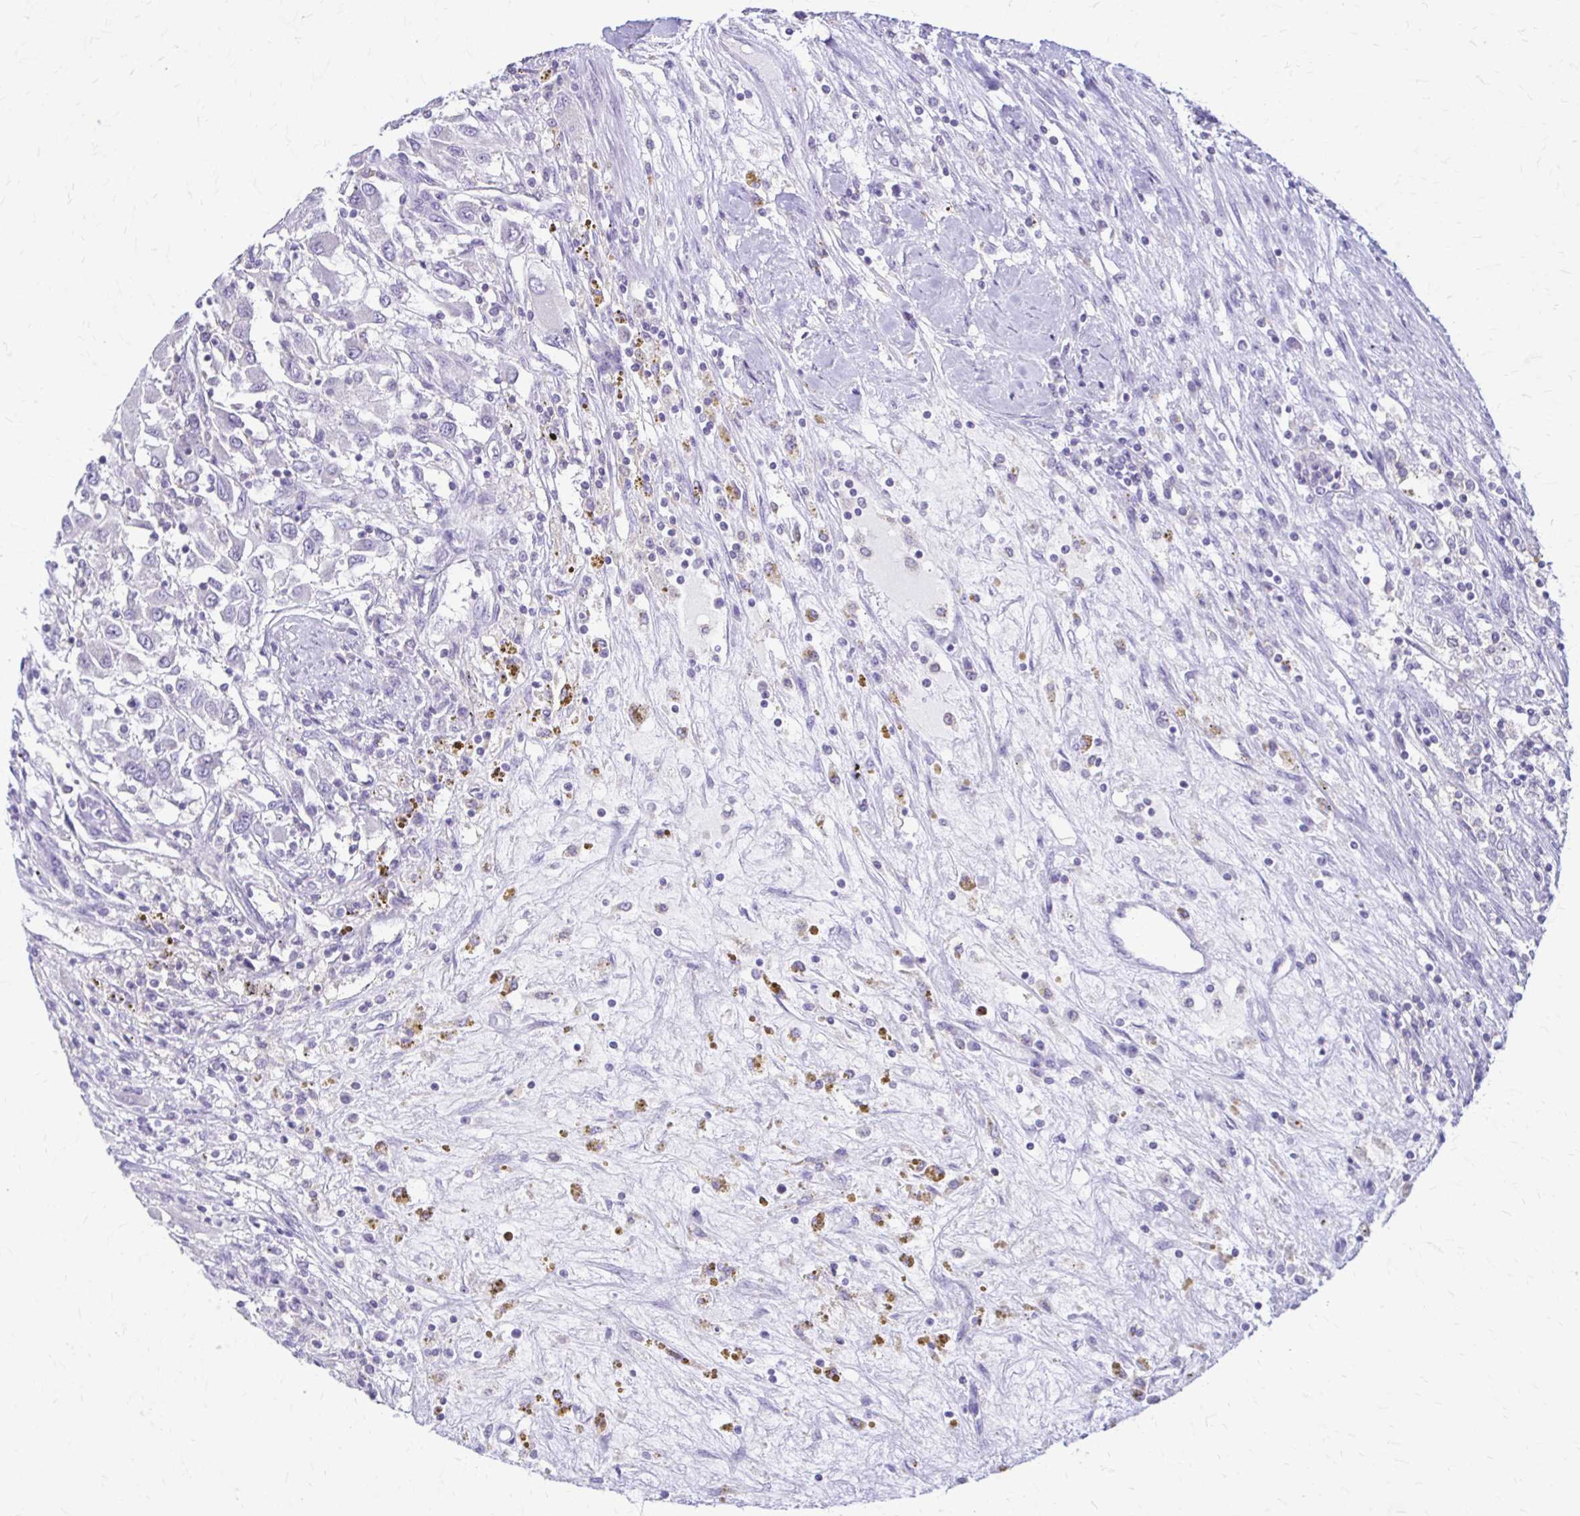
{"staining": {"intensity": "negative", "quantity": "none", "location": "none"}, "tissue": "renal cancer", "cell_type": "Tumor cells", "image_type": "cancer", "snomed": [{"axis": "morphology", "description": "Adenocarcinoma, NOS"}, {"axis": "topography", "description": "Kidney"}], "caption": "This is a photomicrograph of immunohistochemistry staining of renal adenocarcinoma, which shows no staining in tumor cells. (DAB immunohistochemistry visualized using brightfield microscopy, high magnification).", "gene": "PIK3AP1", "patient": {"sex": "female", "age": 67}}